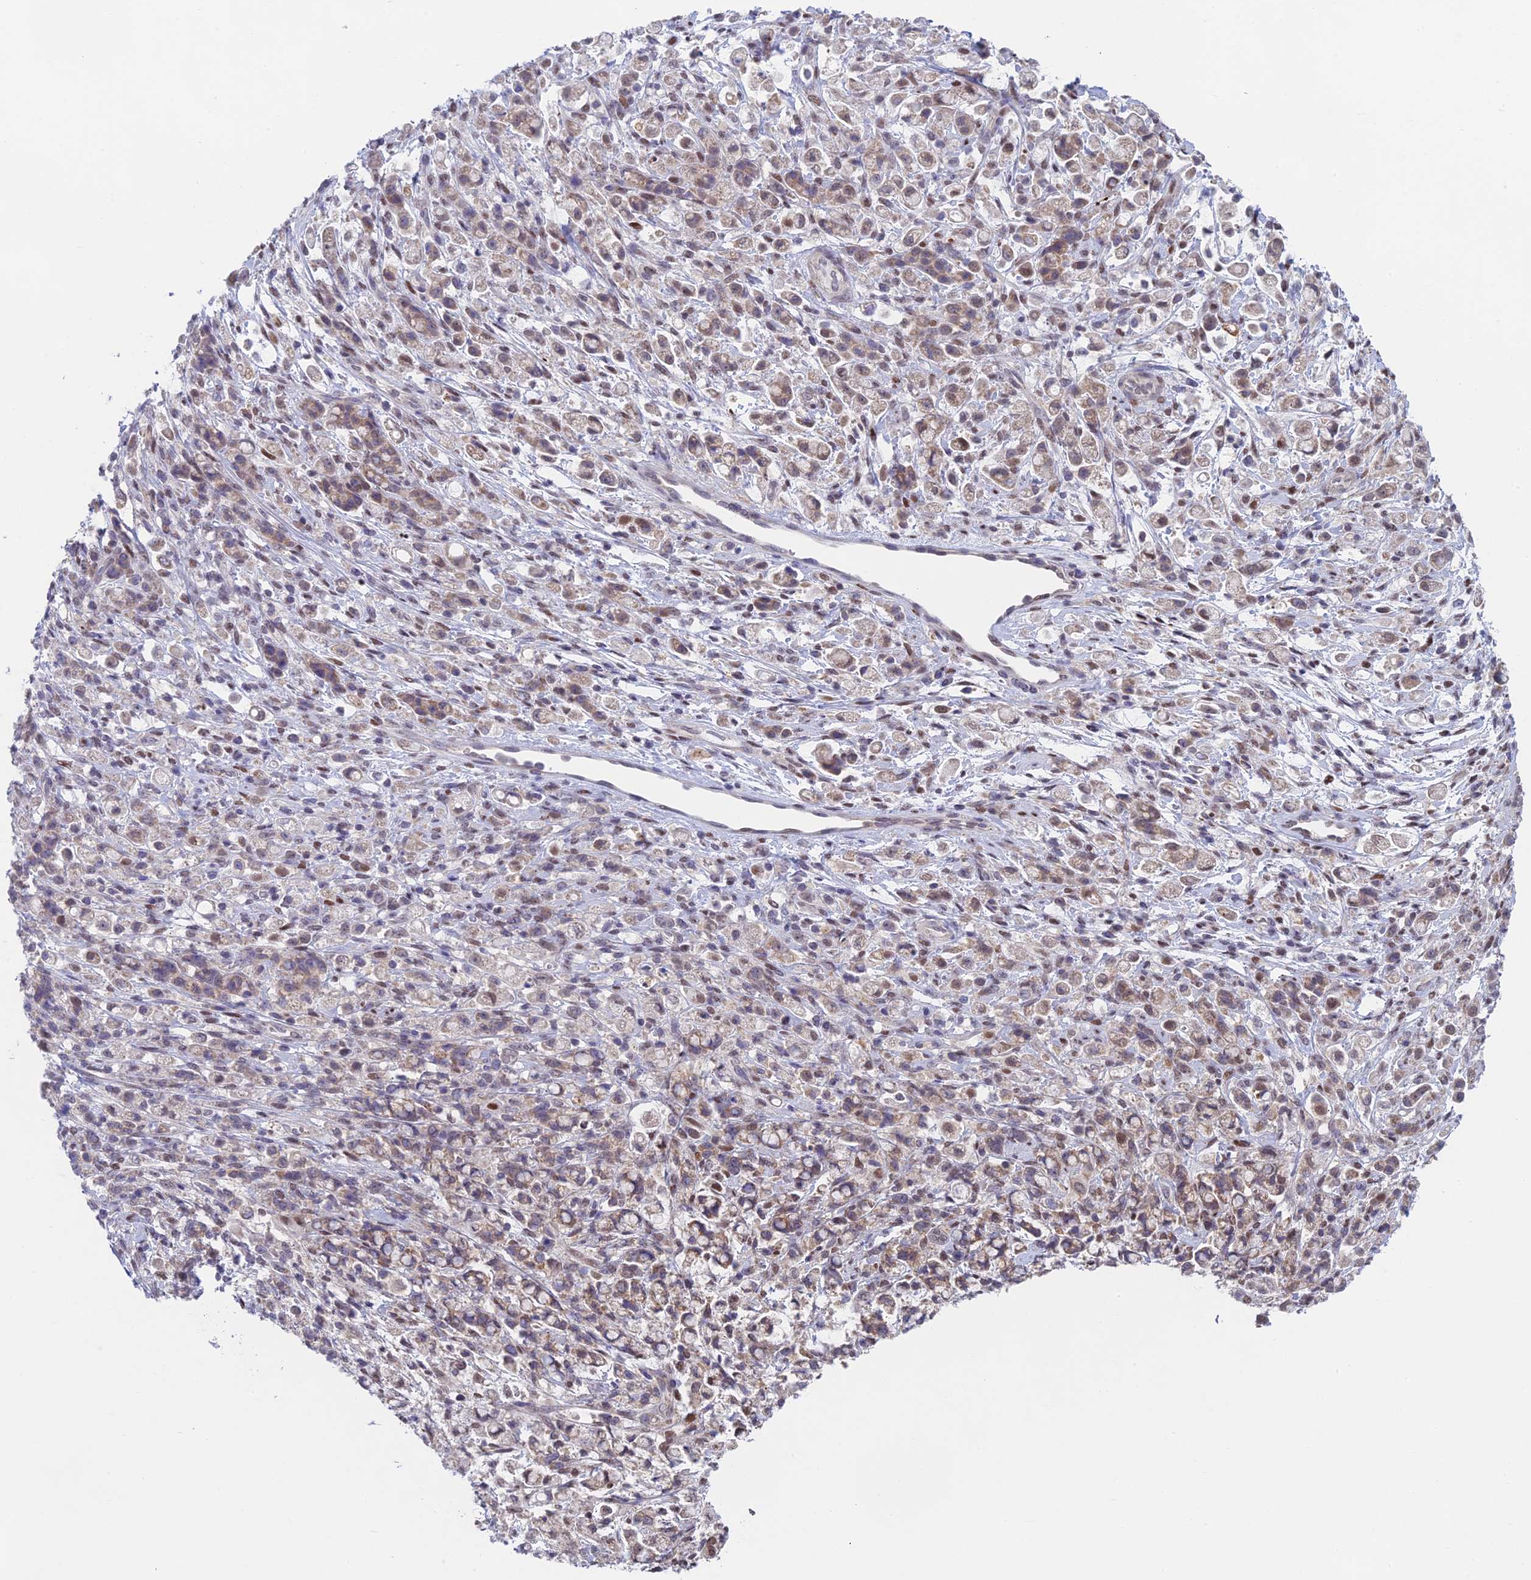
{"staining": {"intensity": "weak", "quantity": "25%-75%", "location": "cytoplasmic/membranous"}, "tissue": "stomach cancer", "cell_type": "Tumor cells", "image_type": "cancer", "snomed": [{"axis": "morphology", "description": "Adenocarcinoma, NOS"}, {"axis": "topography", "description": "Stomach"}], "caption": "Weak cytoplasmic/membranous staining is appreciated in about 25%-75% of tumor cells in adenocarcinoma (stomach). (brown staining indicates protein expression, while blue staining denotes nuclei).", "gene": "MRPL17", "patient": {"sex": "female", "age": 60}}